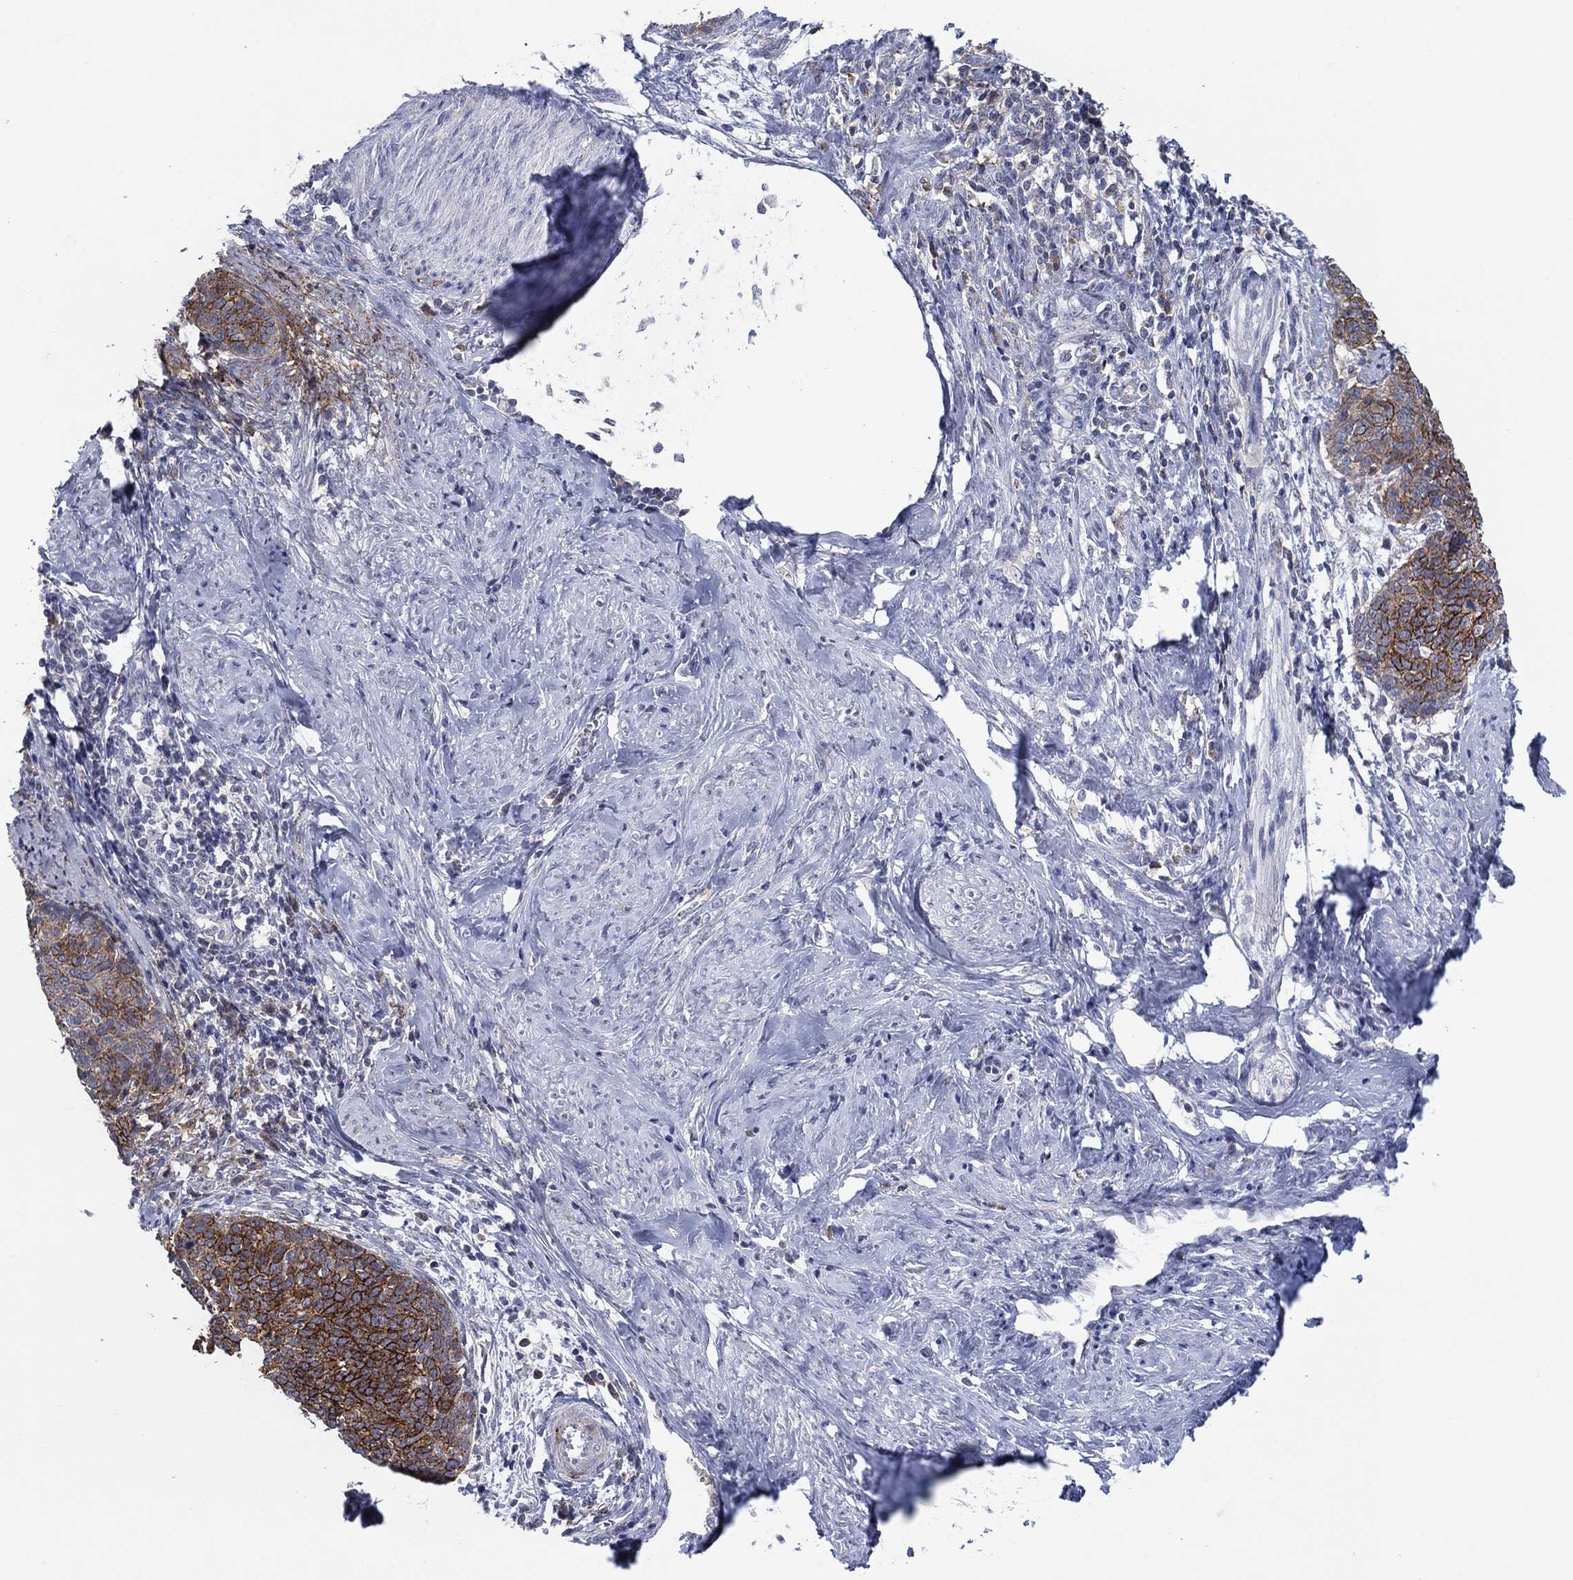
{"staining": {"intensity": "strong", "quantity": ">75%", "location": "cytoplasmic/membranous"}, "tissue": "cervical cancer", "cell_type": "Tumor cells", "image_type": "cancer", "snomed": [{"axis": "morphology", "description": "Normal tissue, NOS"}, {"axis": "morphology", "description": "Squamous cell carcinoma, NOS"}, {"axis": "topography", "description": "Cervix"}], "caption": "Protein staining displays strong cytoplasmic/membranous expression in about >75% of tumor cells in cervical cancer.", "gene": "SDC1", "patient": {"sex": "female", "age": 39}}